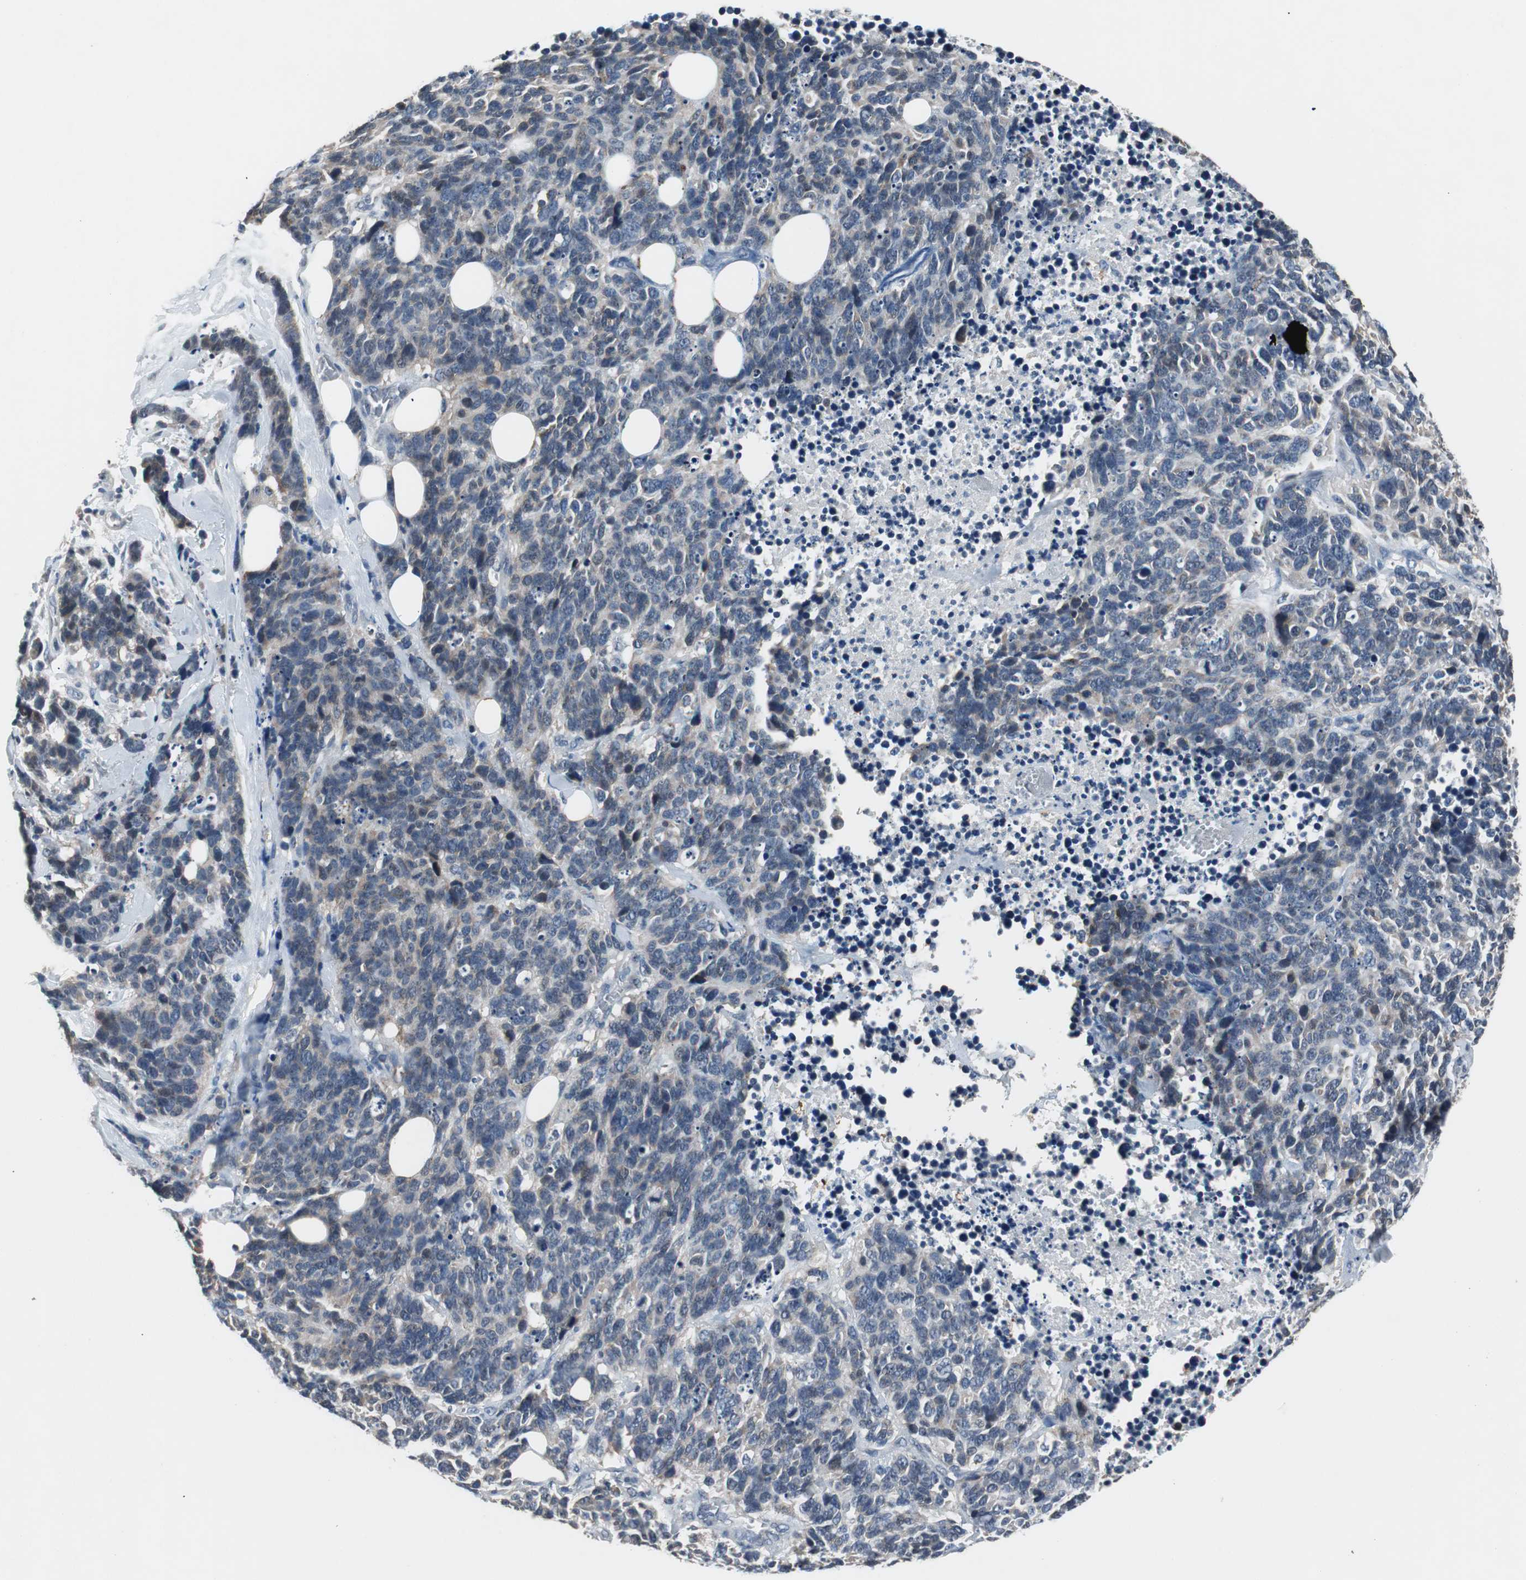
{"staining": {"intensity": "weak", "quantity": "25%-75%", "location": "cytoplasmic/membranous"}, "tissue": "lung cancer", "cell_type": "Tumor cells", "image_type": "cancer", "snomed": [{"axis": "morphology", "description": "Neoplasm, malignant, NOS"}, {"axis": "topography", "description": "Lung"}], "caption": "Immunohistochemistry photomicrograph of human lung cancer stained for a protein (brown), which exhibits low levels of weak cytoplasmic/membranous staining in approximately 25%-75% of tumor cells.", "gene": "PCYT1B", "patient": {"sex": "female", "age": 58}}